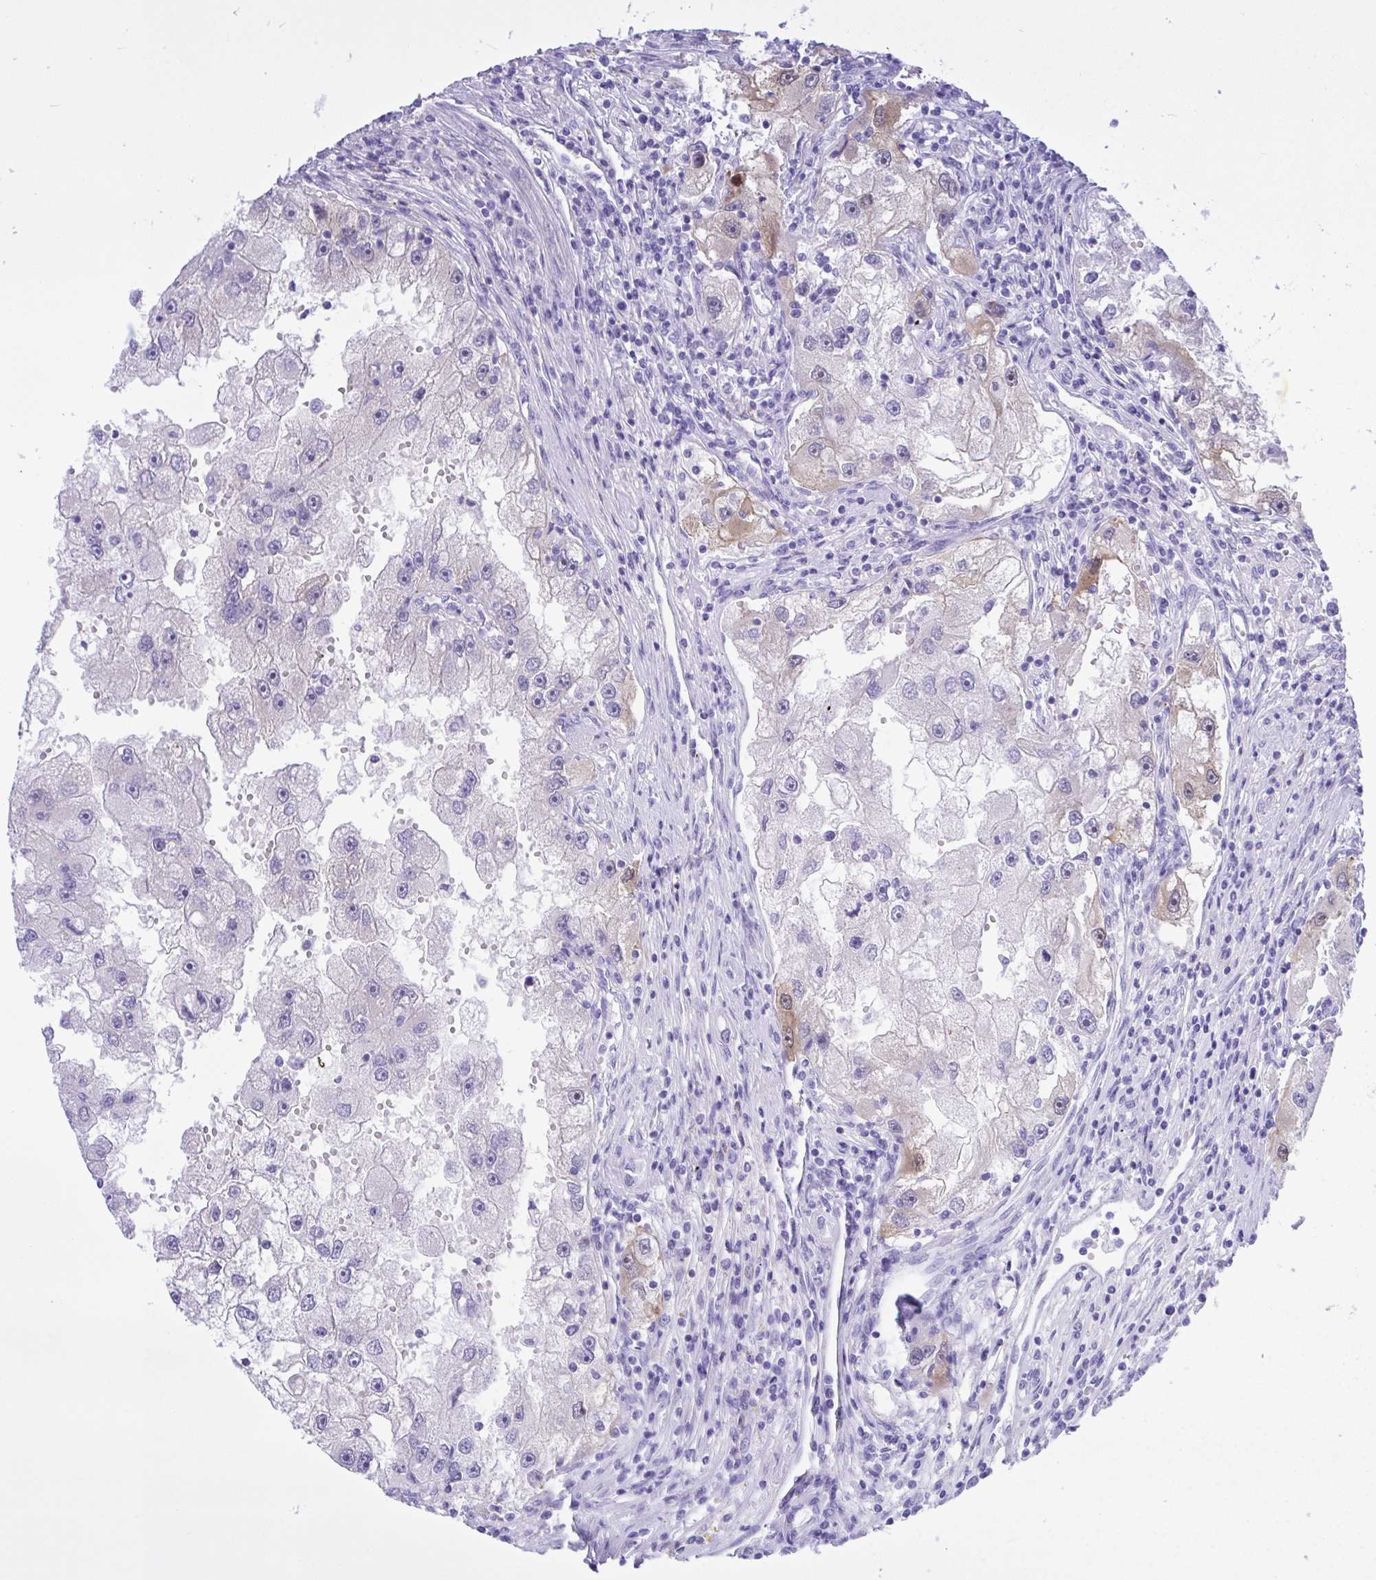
{"staining": {"intensity": "weak", "quantity": "<25%", "location": "cytoplasmic/membranous"}, "tissue": "renal cancer", "cell_type": "Tumor cells", "image_type": "cancer", "snomed": [{"axis": "morphology", "description": "Adenocarcinoma, NOS"}, {"axis": "topography", "description": "Kidney"}], "caption": "Tumor cells are negative for brown protein staining in adenocarcinoma (renal).", "gene": "BEX5", "patient": {"sex": "male", "age": 63}}